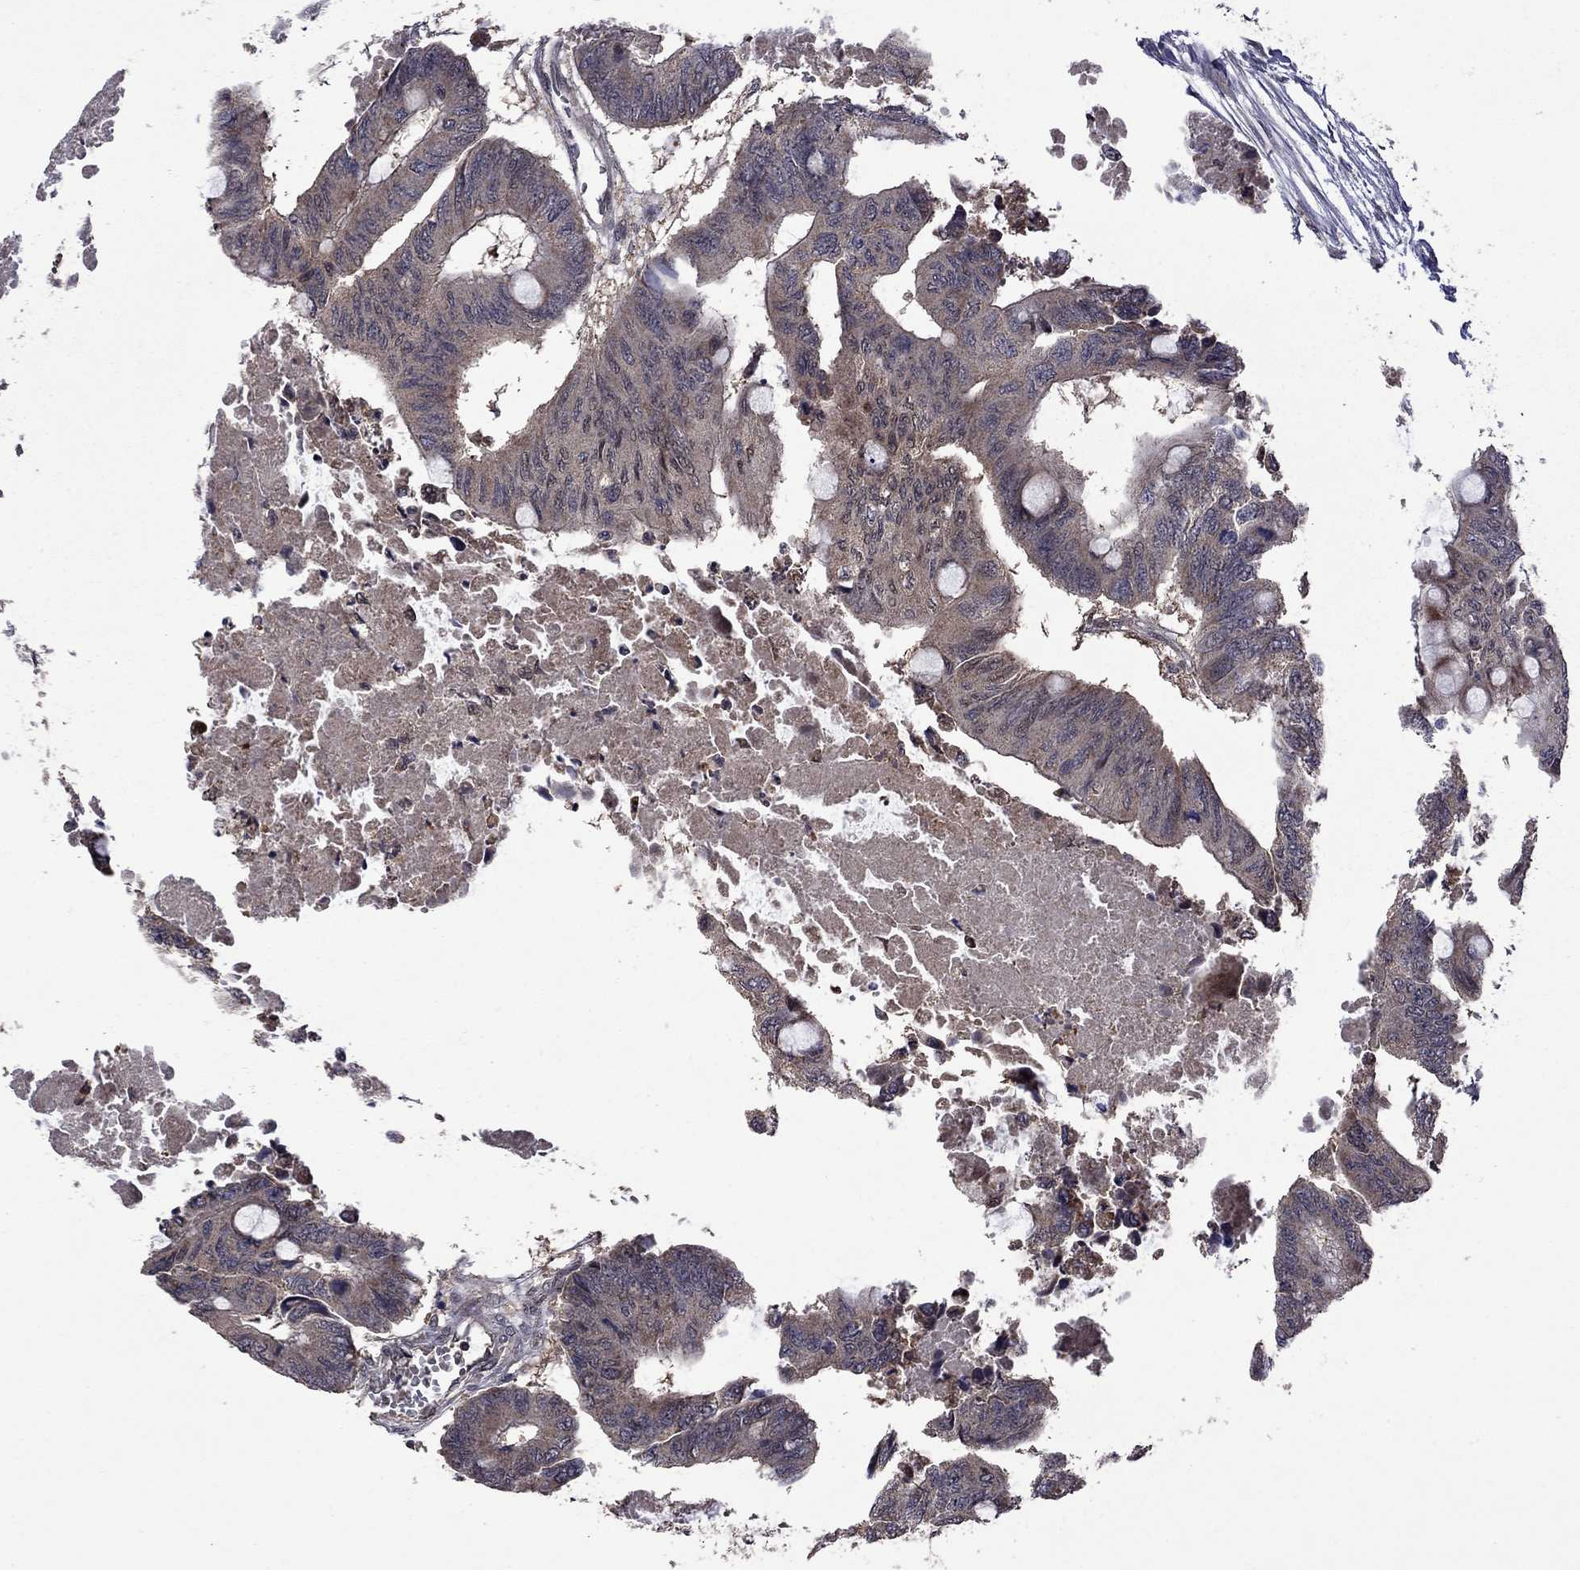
{"staining": {"intensity": "weak", "quantity": "25%-75%", "location": "cytoplasmic/membranous"}, "tissue": "colorectal cancer", "cell_type": "Tumor cells", "image_type": "cancer", "snomed": [{"axis": "morphology", "description": "Normal tissue, NOS"}, {"axis": "morphology", "description": "Adenocarcinoma, NOS"}, {"axis": "topography", "description": "Rectum"}, {"axis": "topography", "description": "Peripheral nerve tissue"}], "caption": "A photomicrograph showing weak cytoplasmic/membranous expression in about 25%-75% of tumor cells in colorectal adenocarcinoma, as visualized by brown immunohistochemical staining.", "gene": "IPP", "patient": {"sex": "male", "age": 92}}